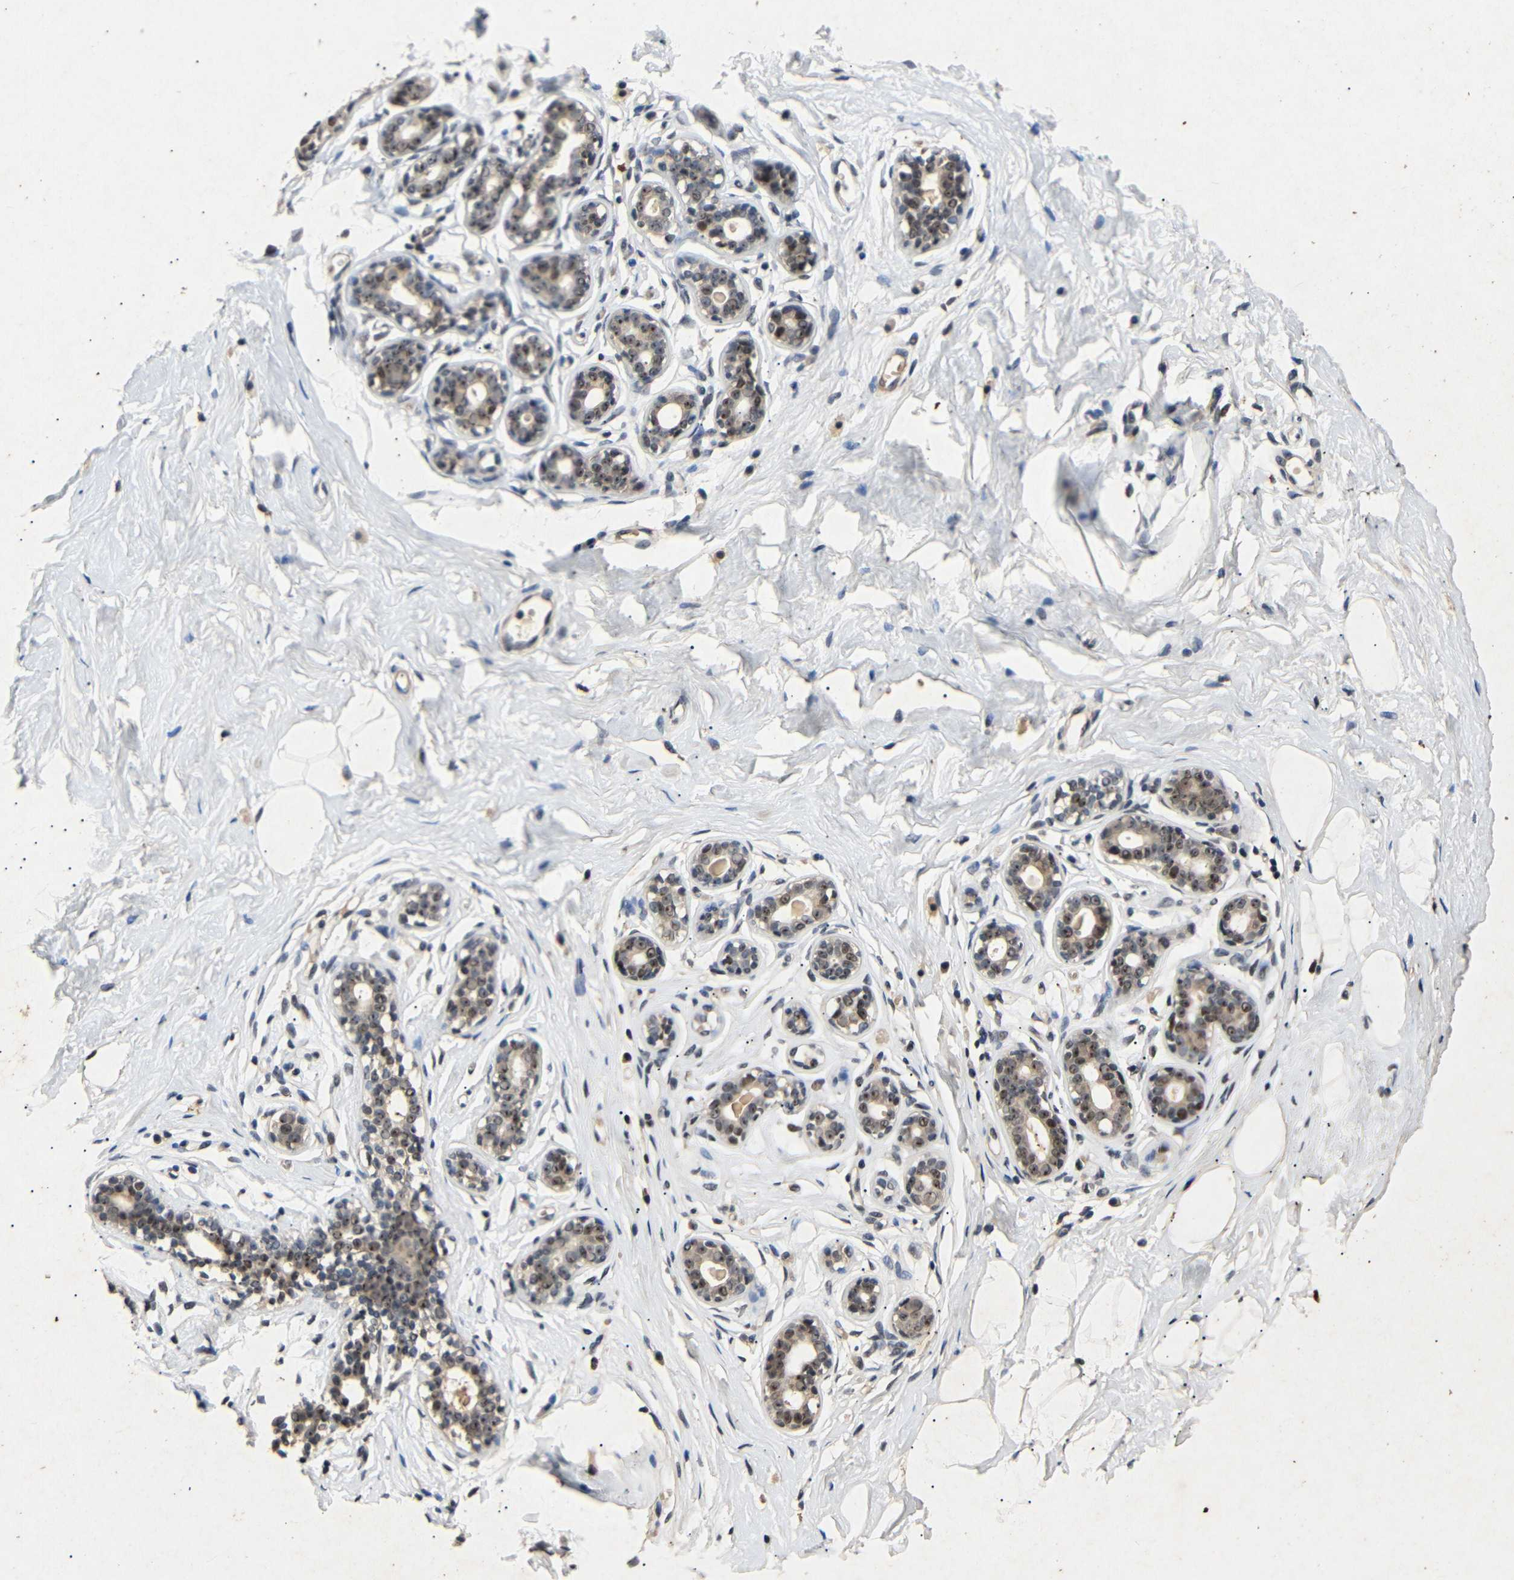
{"staining": {"intensity": "negative", "quantity": "none", "location": "none"}, "tissue": "breast", "cell_type": "Adipocytes", "image_type": "normal", "snomed": [{"axis": "morphology", "description": "Normal tissue, NOS"}, {"axis": "topography", "description": "Breast"}], "caption": "Immunohistochemistry (IHC) image of benign breast stained for a protein (brown), which exhibits no expression in adipocytes. Brightfield microscopy of immunohistochemistry (IHC) stained with DAB (3,3'-diaminobenzidine) (brown) and hematoxylin (blue), captured at high magnification.", "gene": "PARN", "patient": {"sex": "female", "age": 23}}